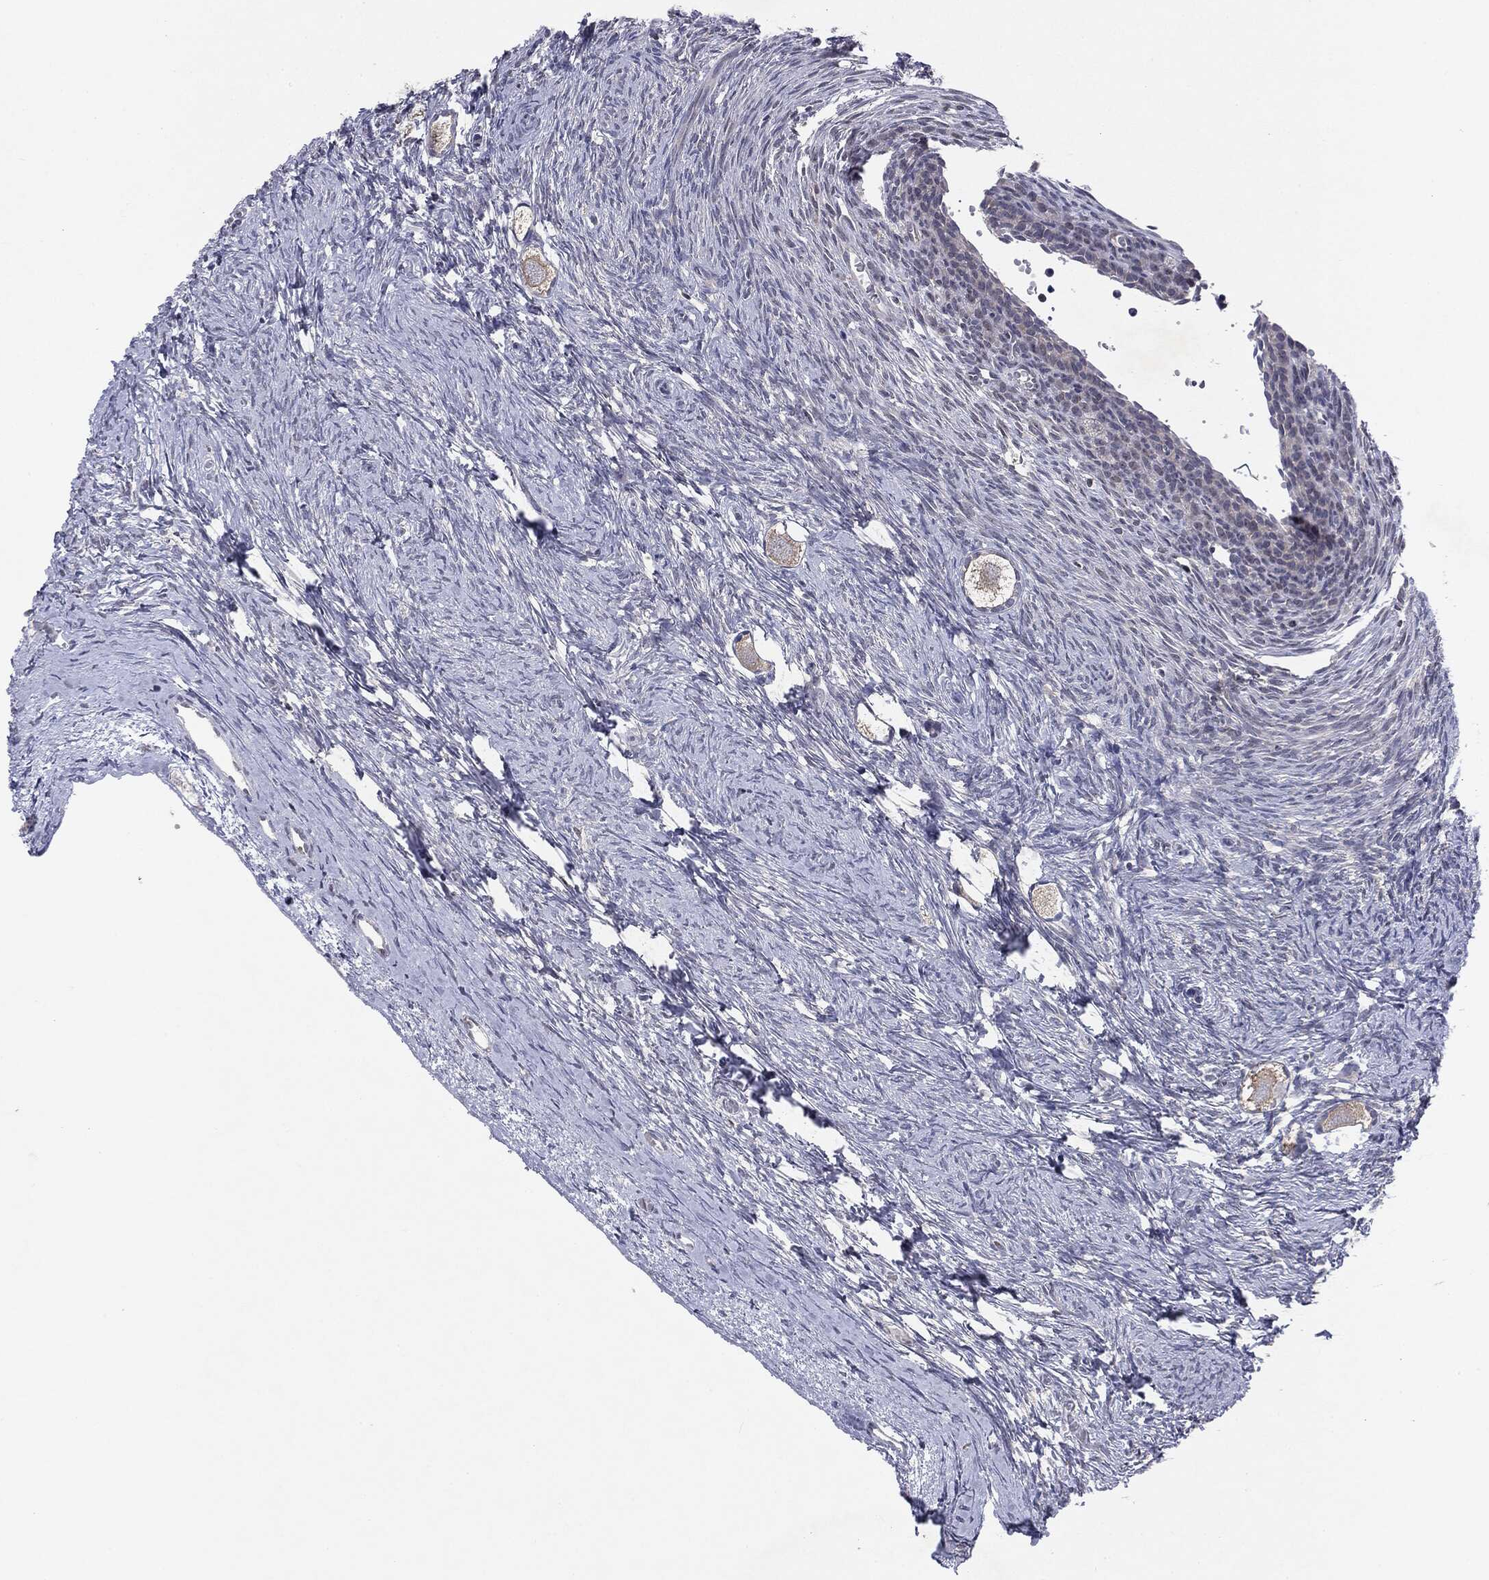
{"staining": {"intensity": "weak", "quantity": "<25%", "location": "cytoplasmic/membranous"}, "tissue": "ovary", "cell_type": "Follicle cells", "image_type": "normal", "snomed": [{"axis": "morphology", "description": "Normal tissue, NOS"}, {"axis": "topography", "description": "Ovary"}], "caption": "This is an IHC histopathology image of unremarkable human ovary. There is no expression in follicle cells.", "gene": "KIF2C", "patient": {"sex": "female", "age": 27}}